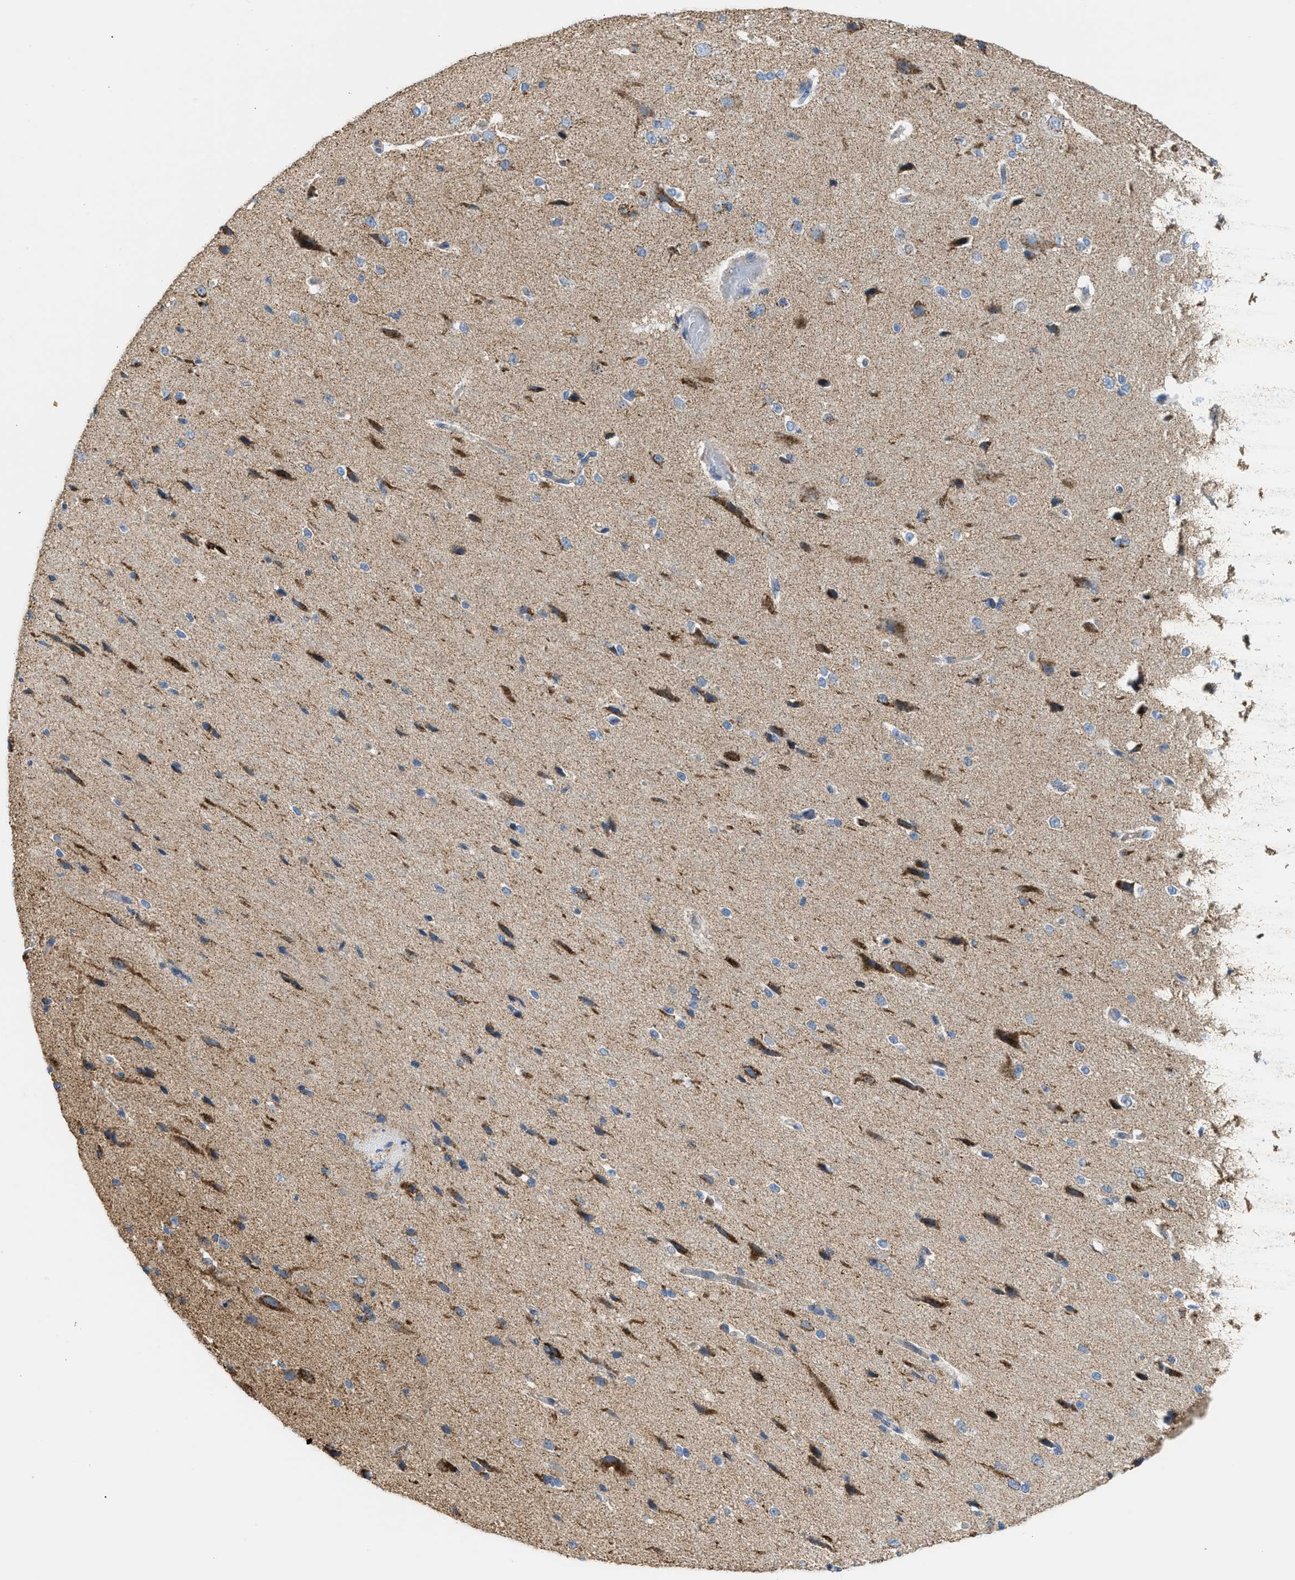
{"staining": {"intensity": "weak", "quantity": ">75%", "location": "cytoplasmic/membranous"}, "tissue": "cerebral cortex", "cell_type": "Endothelial cells", "image_type": "normal", "snomed": [{"axis": "morphology", "description": "Normal tissue, NOS"}, {"axis": "morphology", "description": "Developmental malformation"}, {"axis": "topography", "description": "Cerebral cortex"}], "caption": "This is an image of immunohistochemistry staining of benign cerebral cortex, which shows weak staining in the cytoplasmic/membranous of endothelial cells.", "gene": "GOT2", "patient": {"sex": "female", "age": 30}}